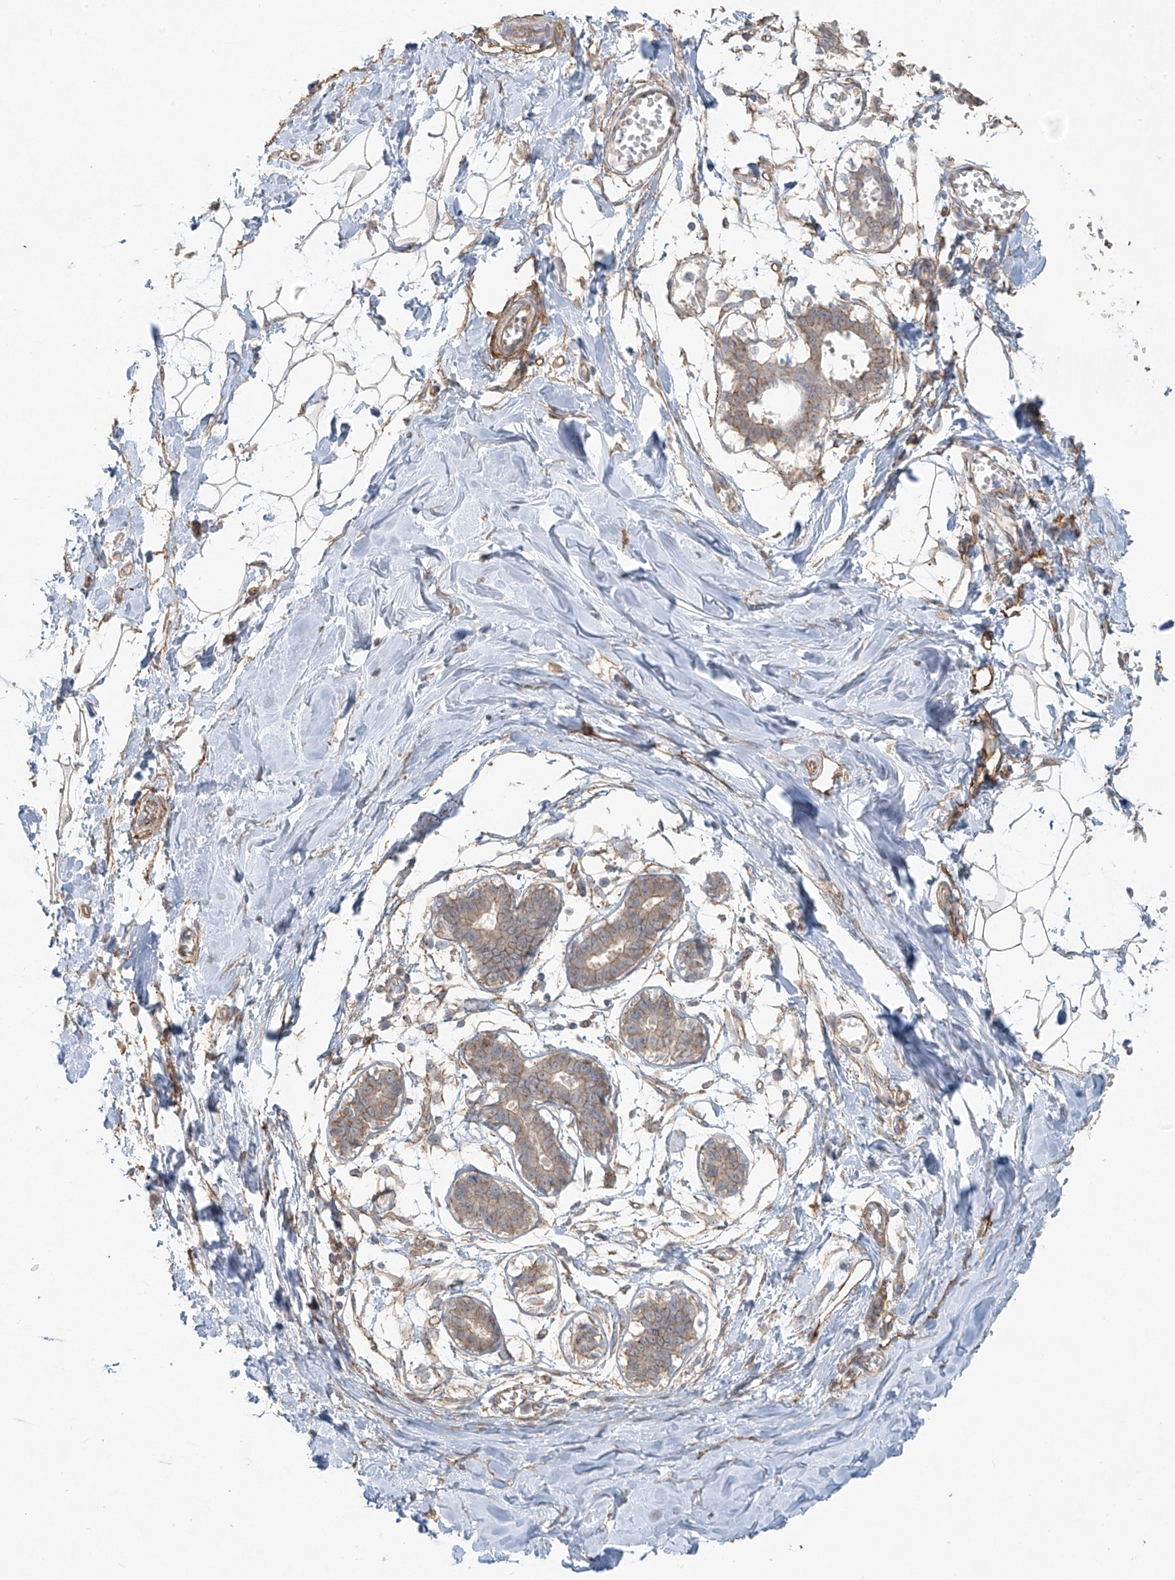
{"staining": {"intensity": "weak", "quantity": ">75%", "location": "cytoplasmic/membranous"}, "tissue": "breast", "cell_type": "Adipocytes", "image_type": "normal", "snomed": [{"axis": "morphology", "description": "Normal tissue, NOS"}, {"axis": "topography", "description": "Breast"}], "caption": "Normal breast was stained to show a protein in brown. There is low levels of weak cytoplasmic/membranous positivity in approximately >75% of adipocytes. The protein is stained brown, and the nuclei are stained in blue (DAB IHC with brightfield microscopy, high magnification).", "gene": "TUBE1", "patient": {"sex": "female", "age": 27}}